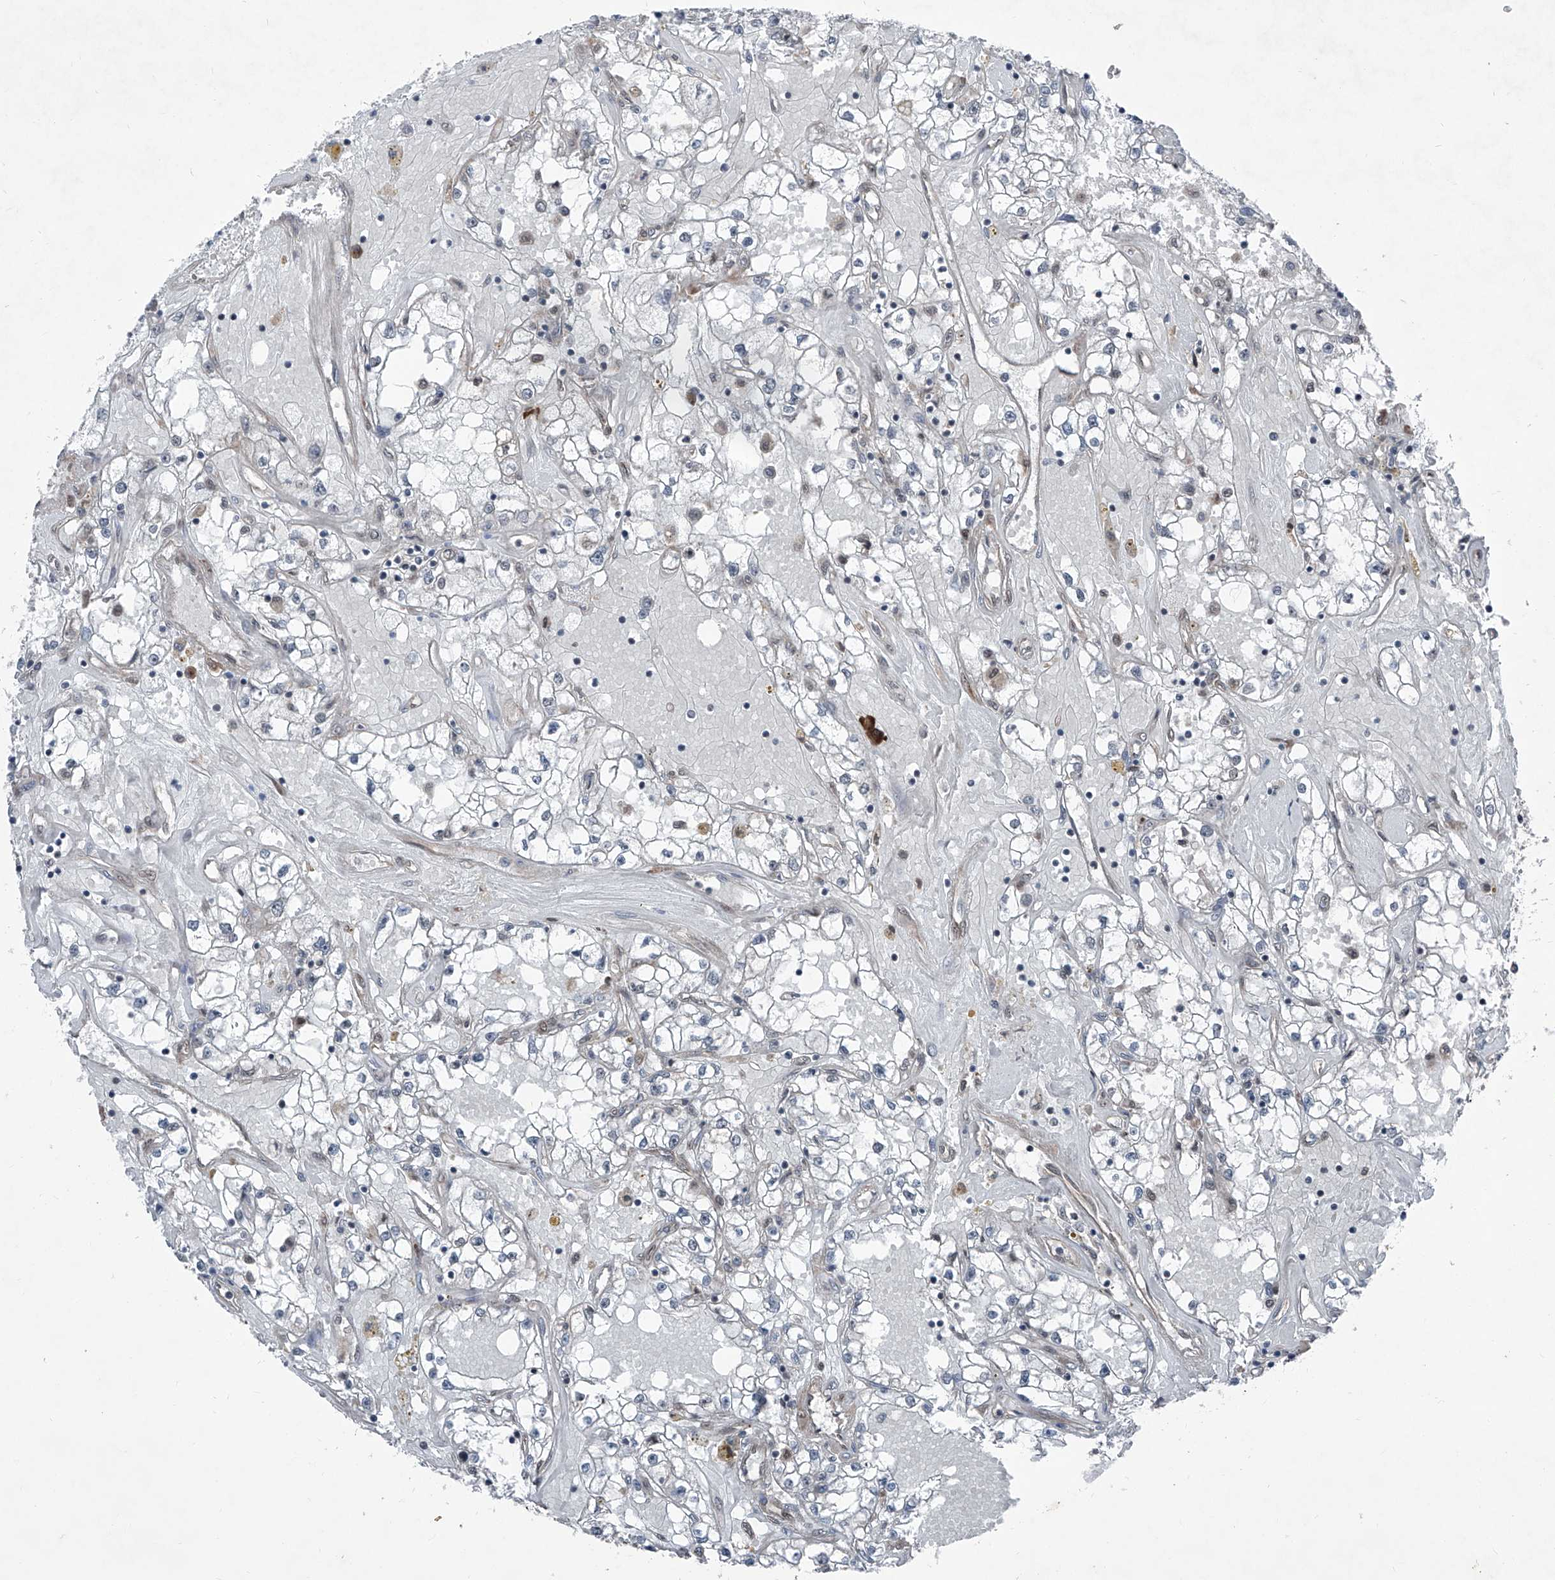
{"staining": {"intensity": "negative", "quantity": "none", "location": "none"}, "tissue": "renal cancer", "cell_type": "Tumor cells", "image_type": "cancer", "snomed": [{"axis": "morphology", "description": "Adenocarcinoma, NOS"}, {"axis": "topography", "description": "Kidney"}], "caption": "A histopathology image of human renal adenocarcinoma is negative for staining in tumor cells.", "gene": "COA7", "patient": {"sex": "male", "age": 56}}